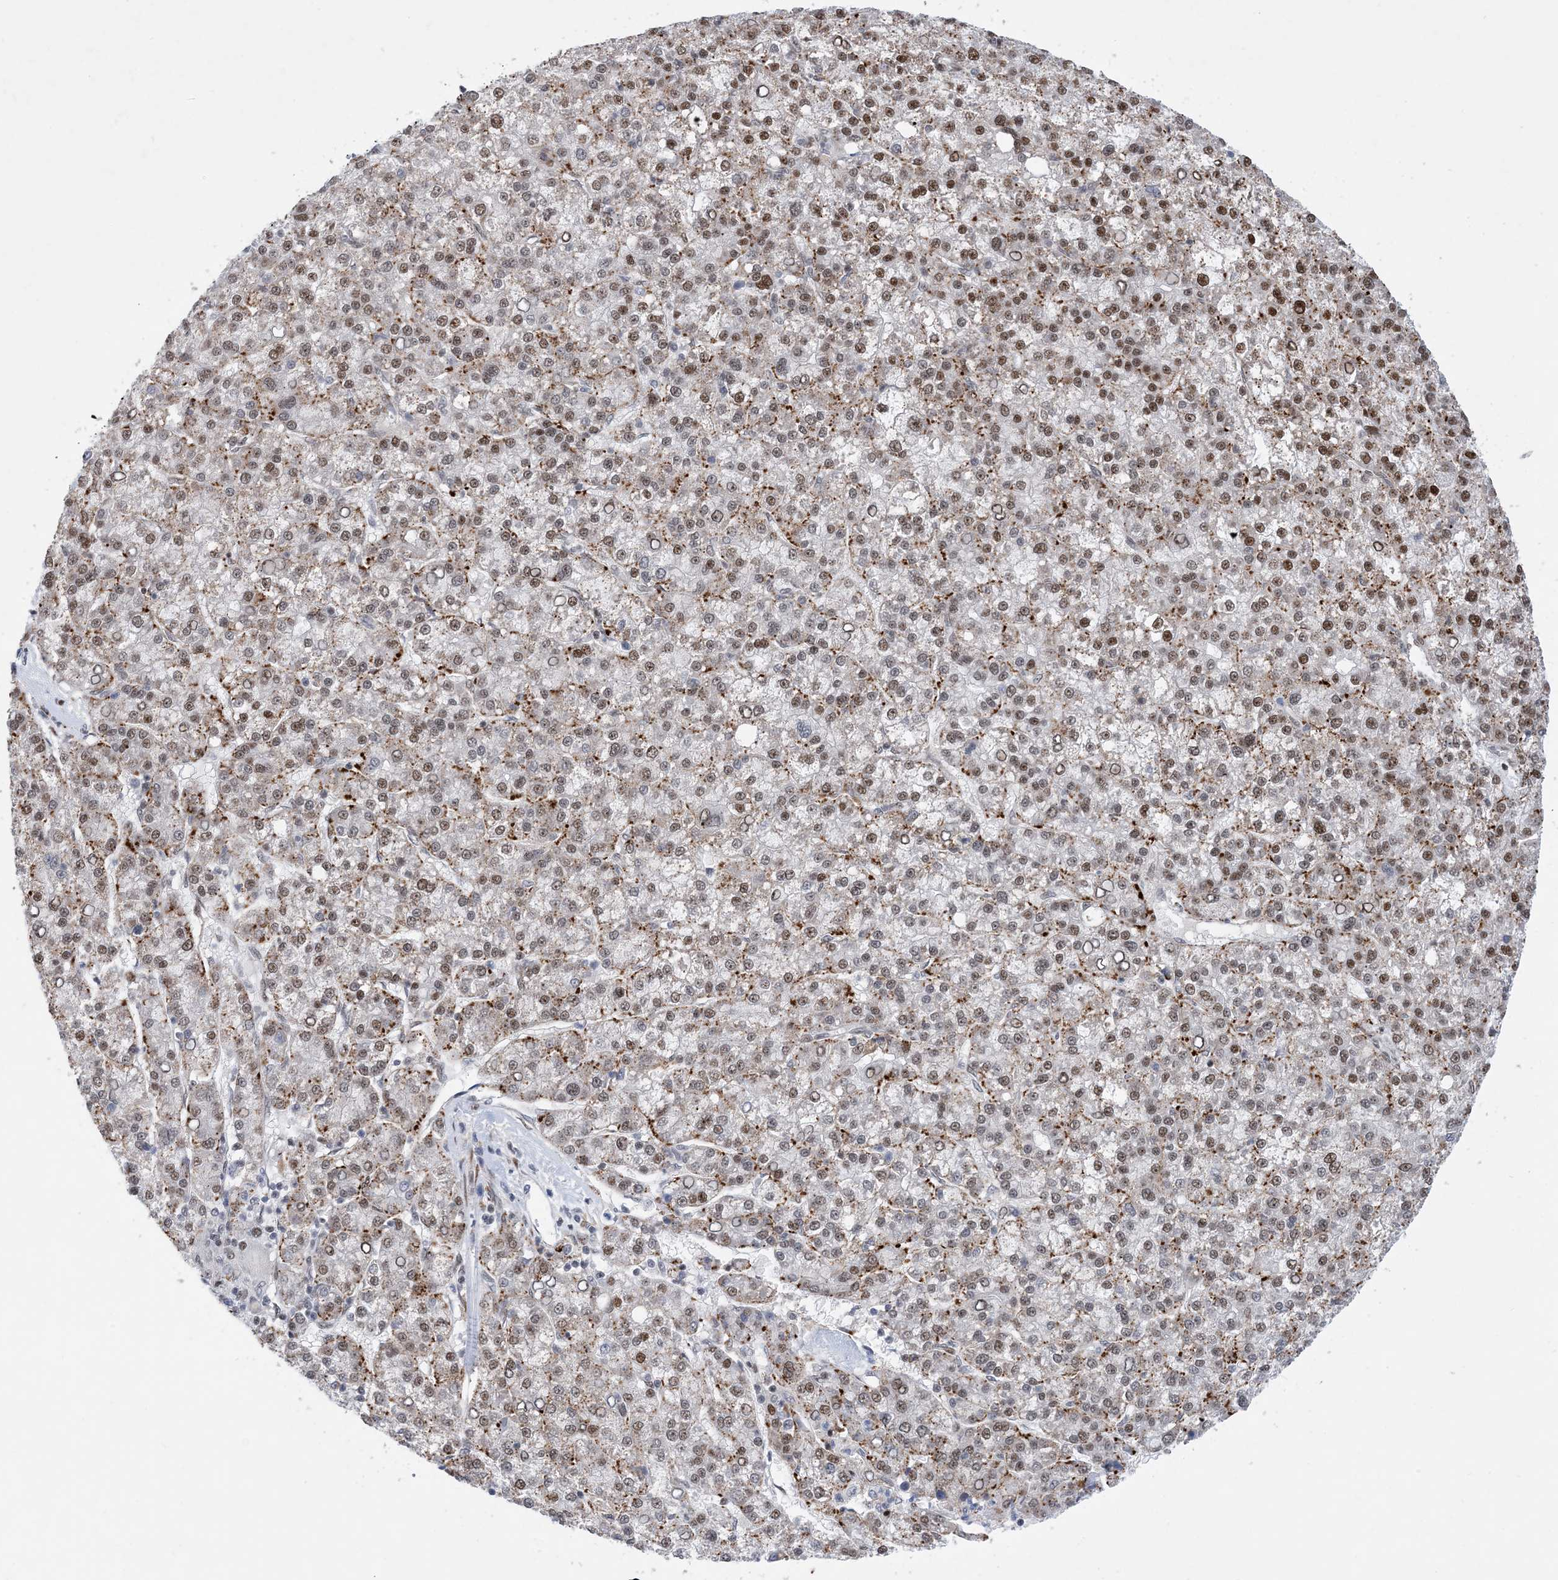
{"staining": {"intensity": "moderate", "quantity": ">75%", "location": "nuclear"}, "tissue": "liver cancer", "cell_type": "Tumor cells", "image_type": "cancer", "snomed": [{"axis": "morphology", "description": "Carcinoma, Hepatocellular, NOS"}, {"axis": "topography", "description": "Liver"}], "caption": "Immunohistochemical staining of human liver hepatocellular carcinoma exhibits medium levels of moderate nuclear staining in approximately >75% of tumor cells.", "gene": "TSPYL1", "patient": {"sex": "female", "age": 58}}